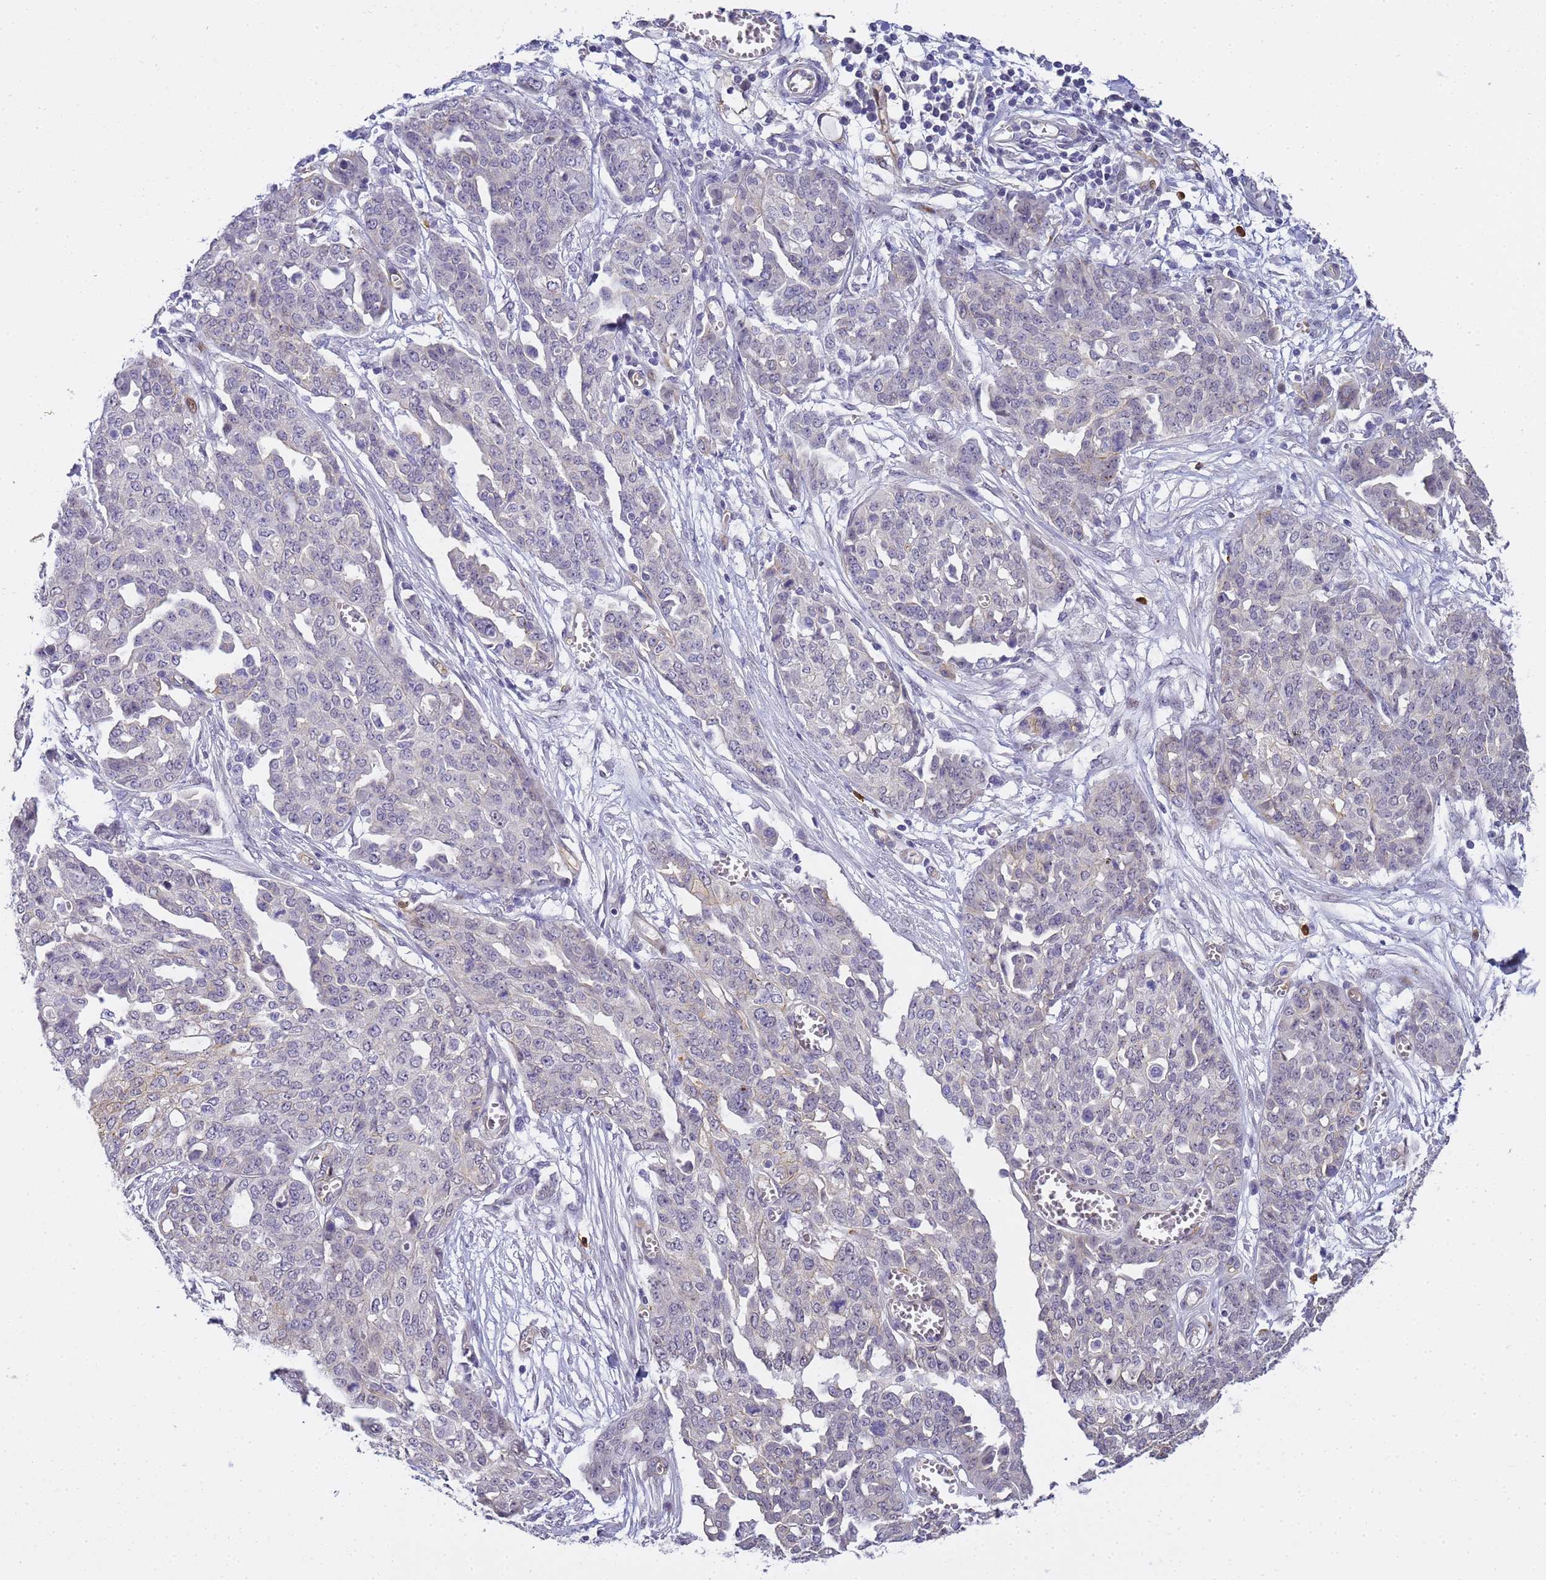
{"staining": {"intensity": "negative", "quantity": "none", "location": "none"}, "tissue": "ovarian cancer", "cell_type": "Tumor cells", "image_type": "cancer", "snomed": [{"axis": "morphology", "description": "Cystadenocarcinoma, serous, NOS"}, {"axis": "topography", "description": "Soft tissue"}, {"axis": "topography", "description": "Ovary"}], "caption": "DAB immunohistochemical staining of ovarian serous cystadenocarcinoma demonstrates no significant expression in tumor cells.", "gene": "GON4L", "patient": {"sex": "female", "age": 57}}